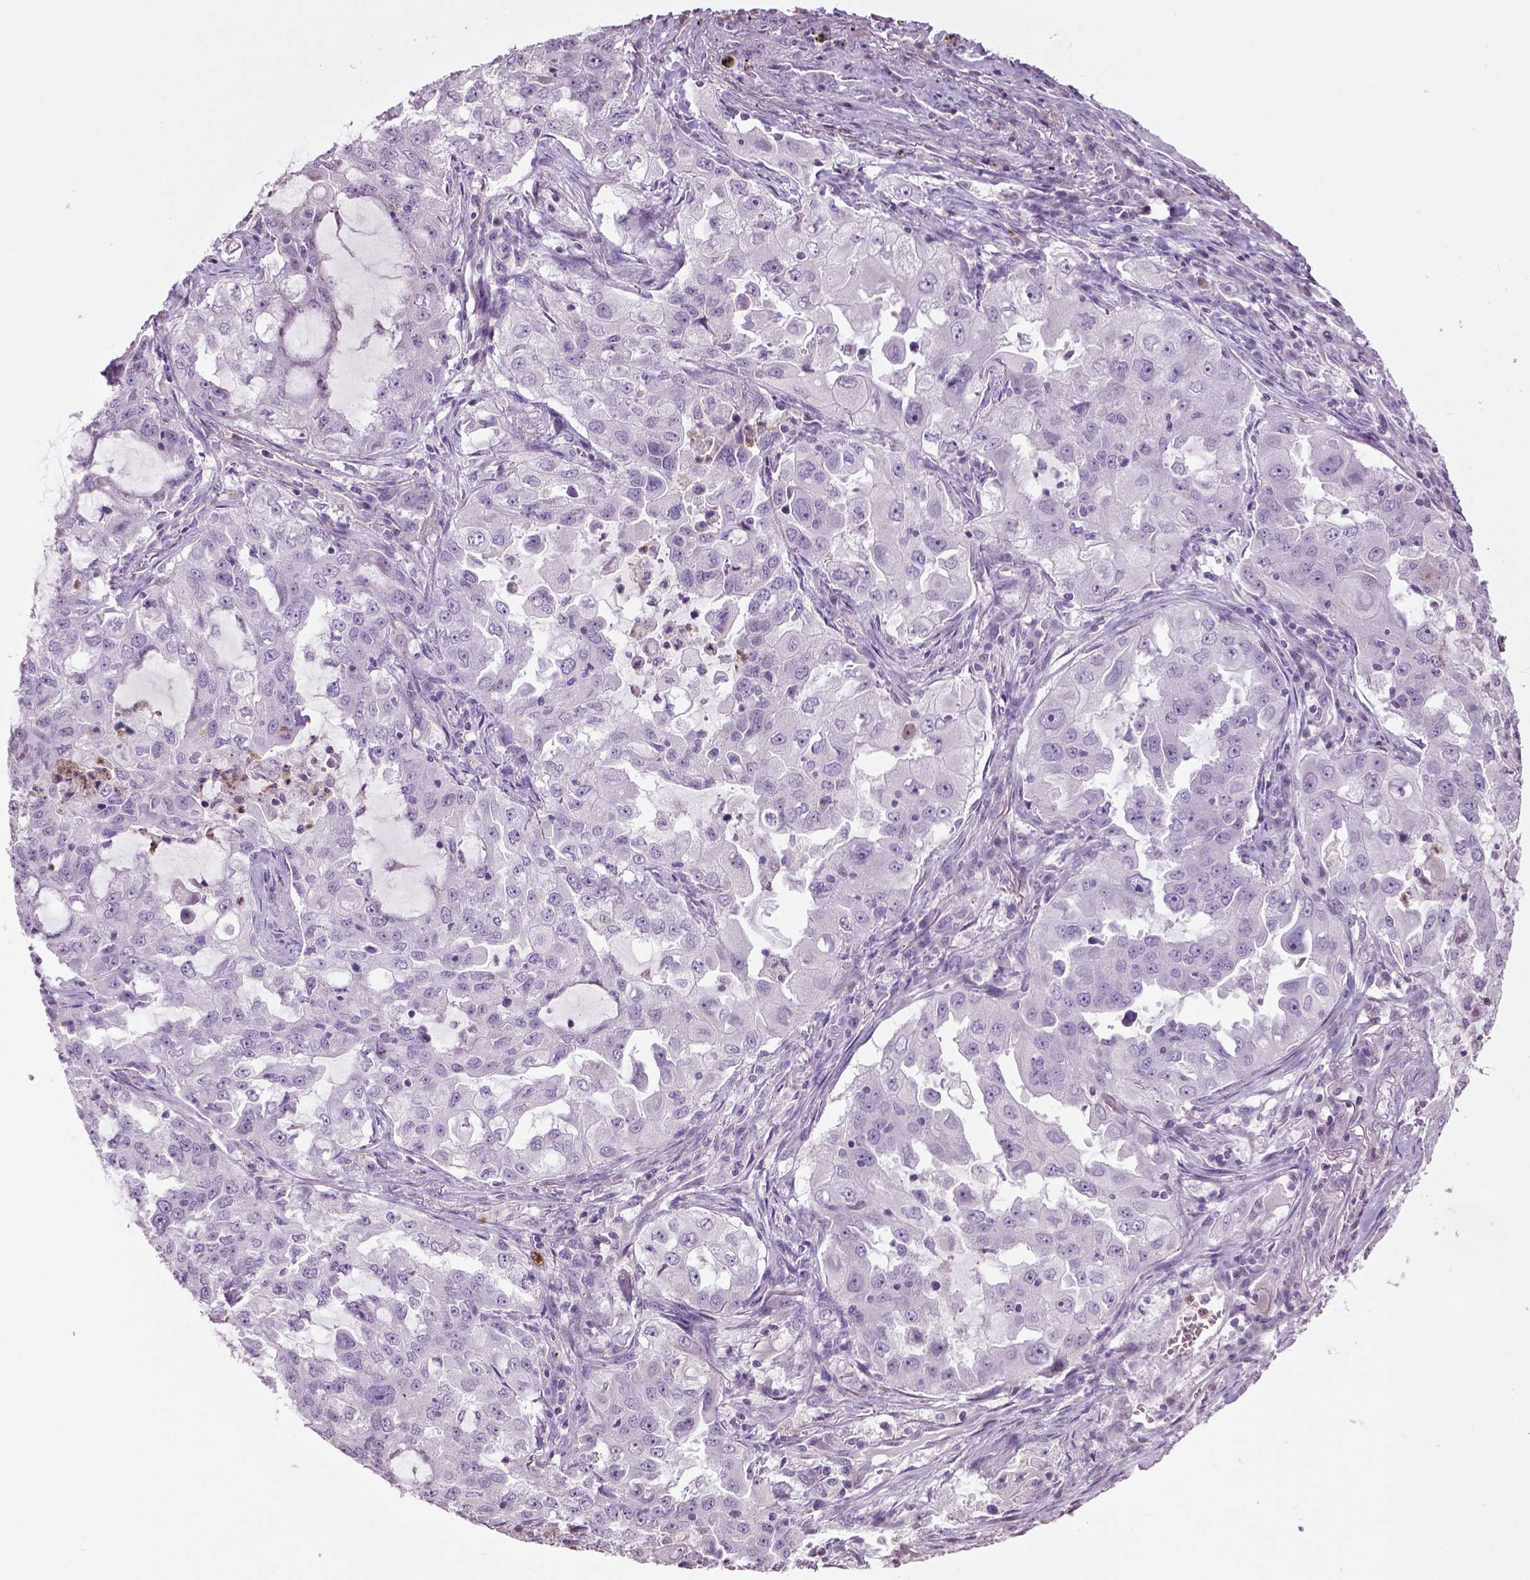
{"staining": {"intensity": "negative", "quantity": "none", "location": "none"}, "tissue": "lung cancer", "cell_type": "Tumor cells", "image_type": "cancer", "snomed": [{"axis": "morphology", "description": "Adenocarcinoma, NOS"}, {"axis": "topography", "description": "Lung"}], "caption": "DAB immunohistochemical staining of lung adenocarcinoma reveals no significant expression in tumor cells.", "gene": "NTNG2", "patient": {"sex": "female", "age": 61}}